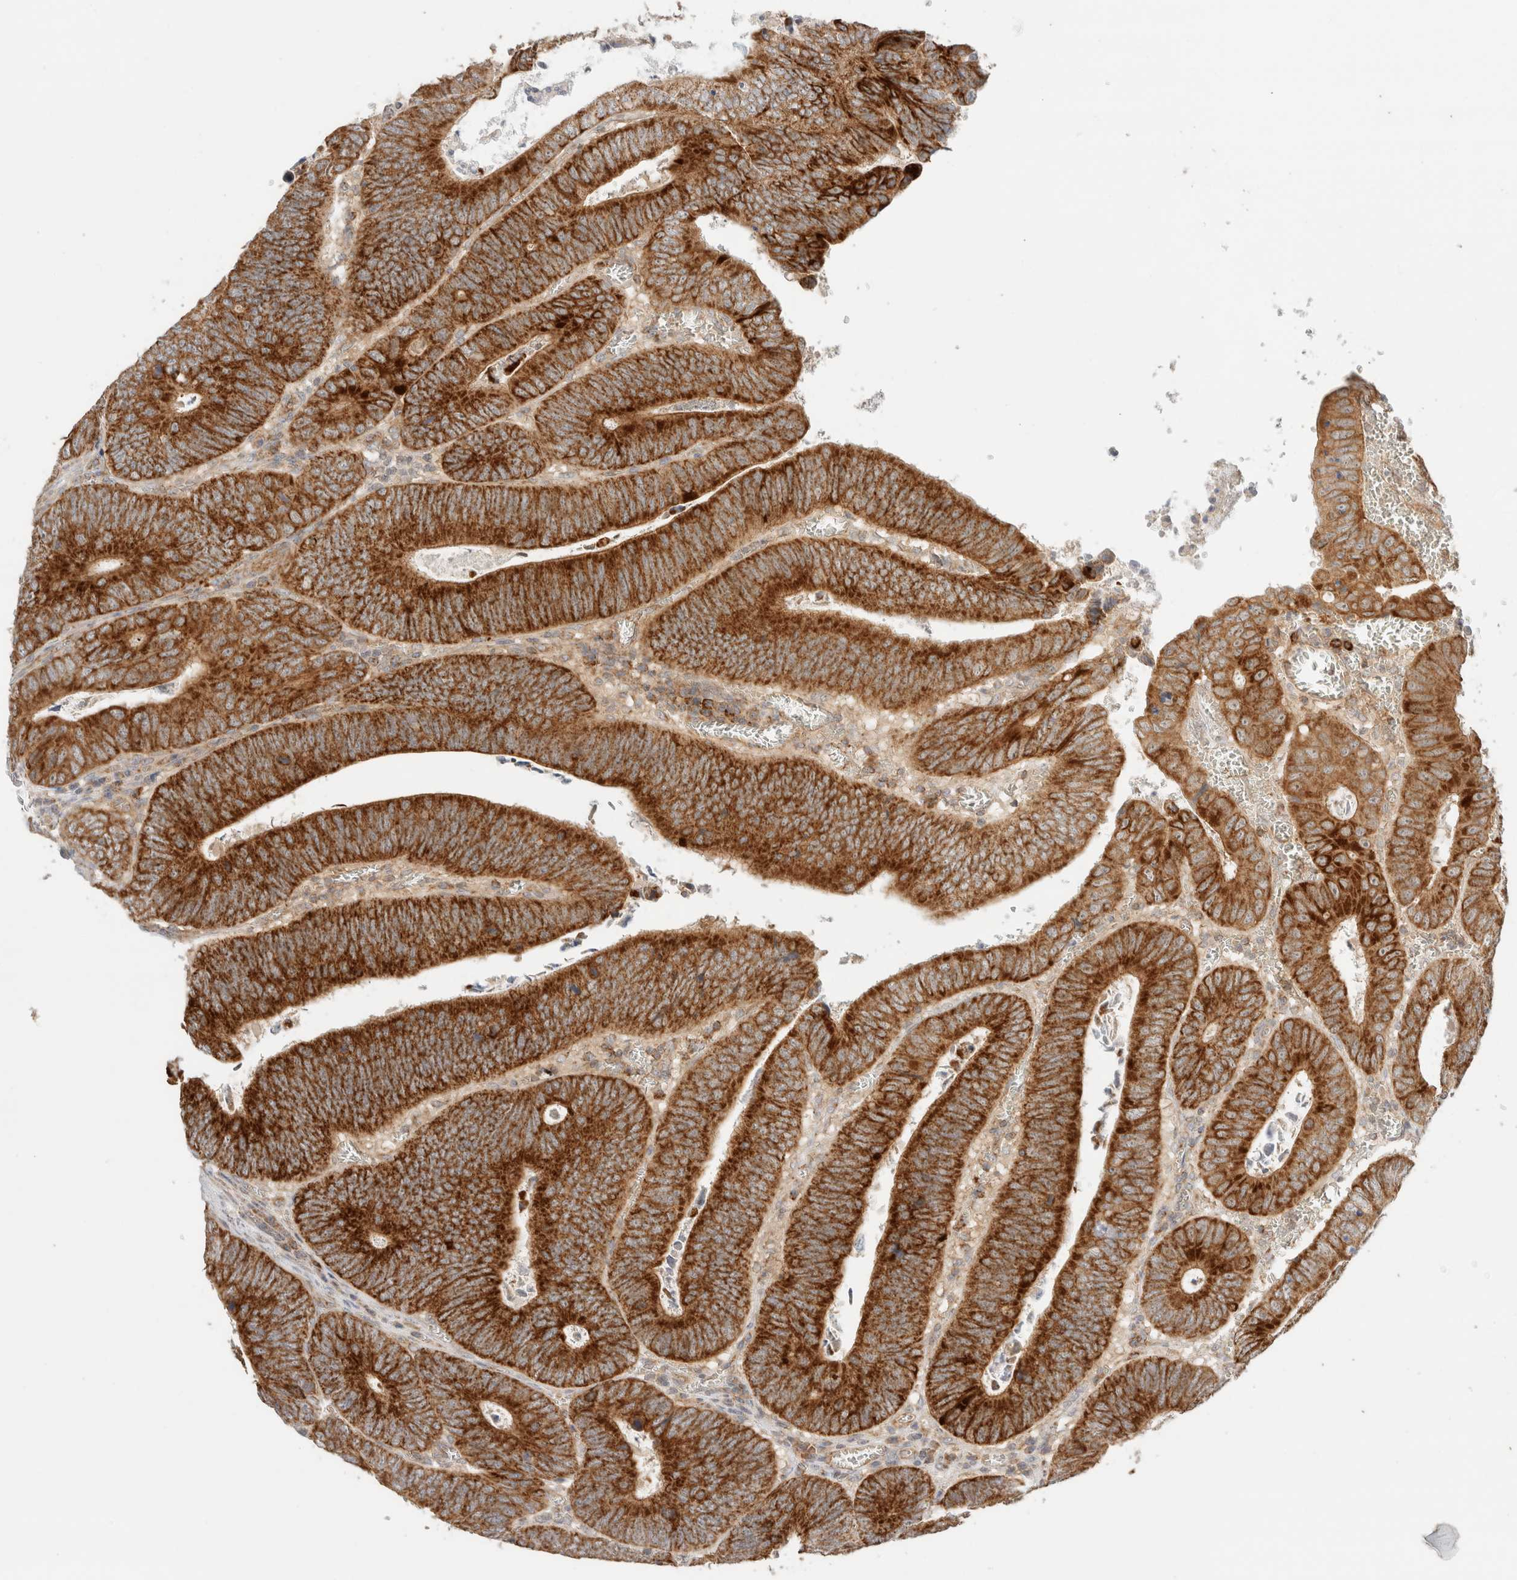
{"staining": {"intensity": "strong", "quantity": ">75%", "location": "cytoplasmic/membranous"}, "tissue": "colorectal cancer", "cell_type": "Tumor cells", "image_type": "cancer", "snomed": [{"axis": "morphology", "description": "Inflammation, NOS"}, {"axis": "morphology", "description": "Adenocarcinoma, NOS"}, {"axis": "topography", "description": "Colon"}], "caption": "IHC (DAB (3,3'-diaminobenzidine)) staining of human colorectal cancer (adenocarcinoma) shows strong cytoplasmic/membranous protein staining in approximately >75% of tumor cells.", "gene": "MRM3", "patient": {"sex": "male", "age": 72}}